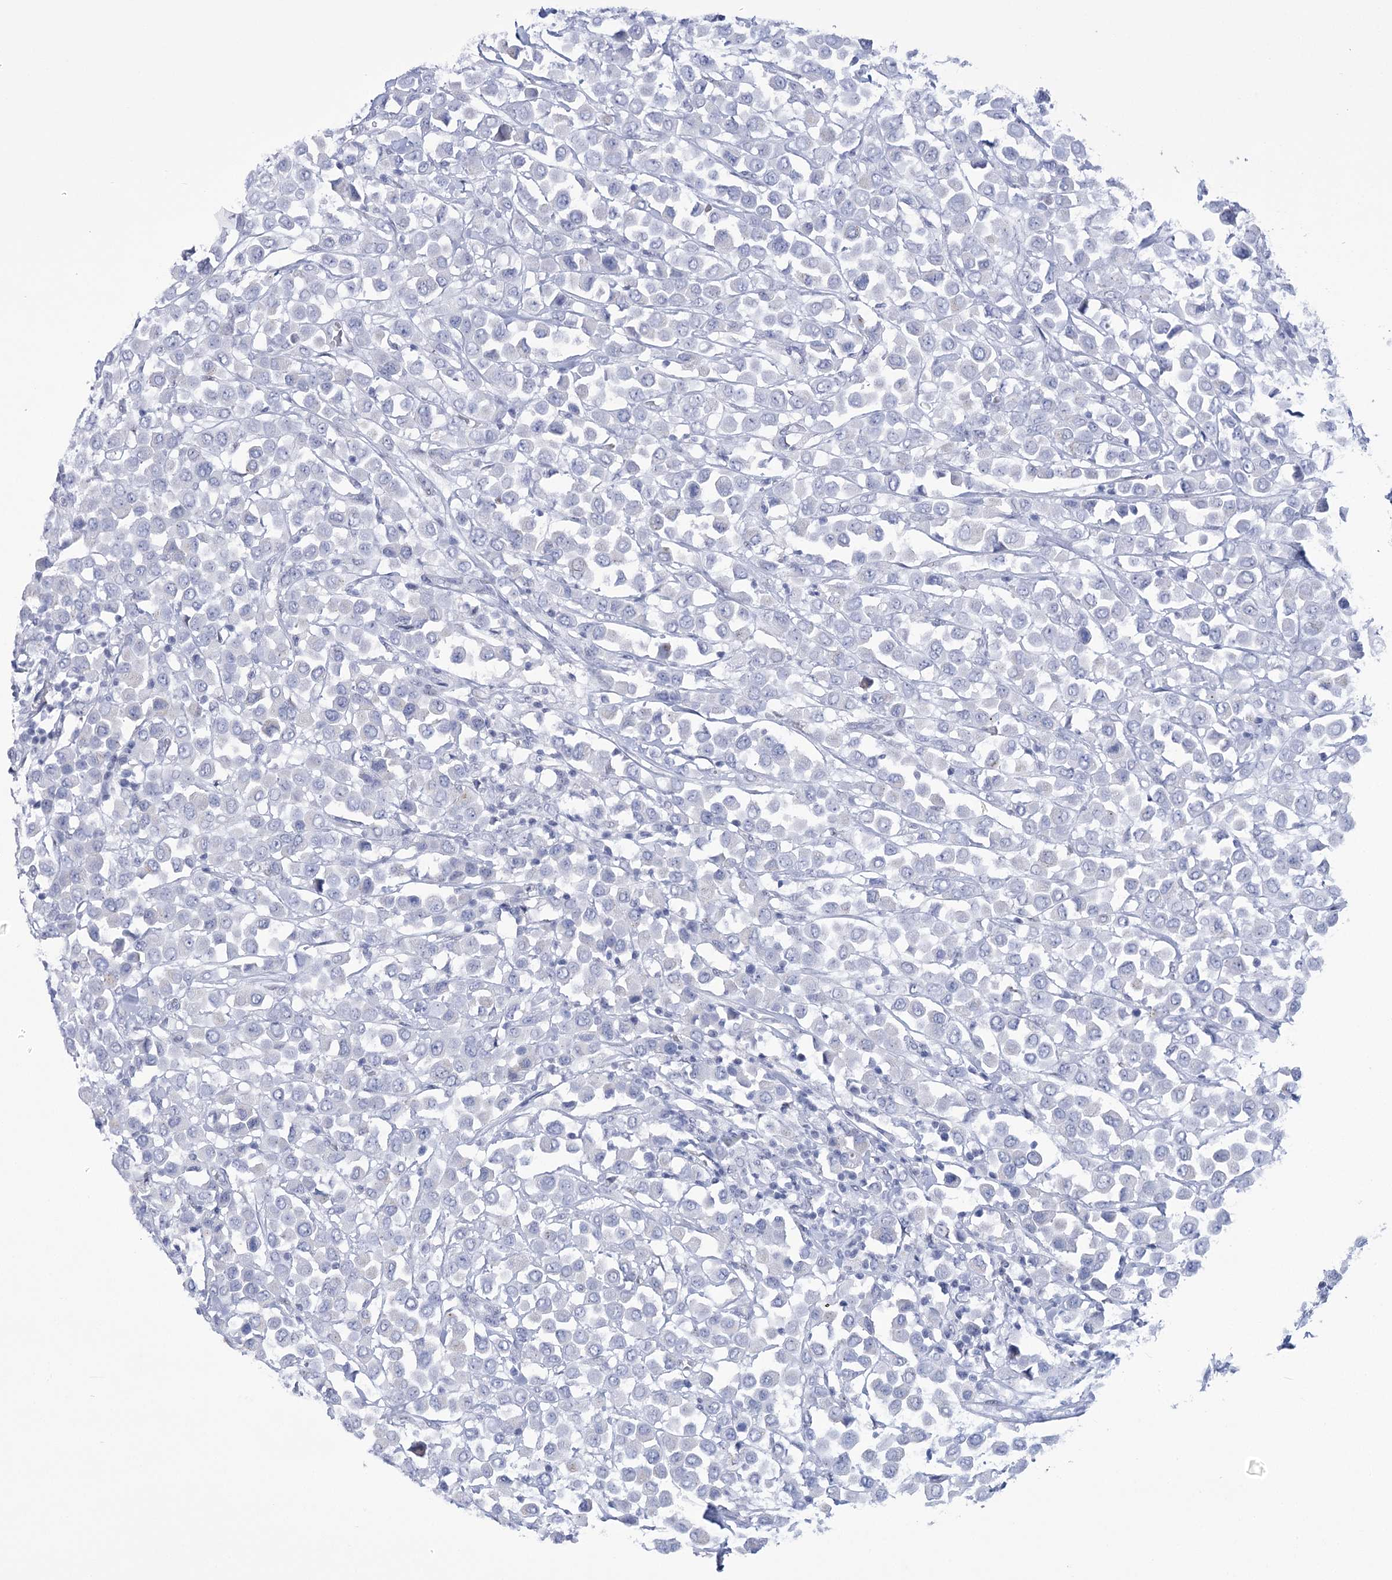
{"staining": {"intensity": "negative", "quantity": "none", "location": "none"}, "tissue": "breast cancer", "cell_type": "Tumor cells", "image_type": "cancer", "snomed": [{"axis": "morphology", "description": "Duct carcinoma"}, {"axis": "topography", "description": "Breast"}], "caption": "A histopathology image of breast cancer (intraductal carcinoma) stained for a protein reveals no brown staining in tumor cells.", "gene": "HORMAD1", "patient": {"sex": "female", "age": 61}}